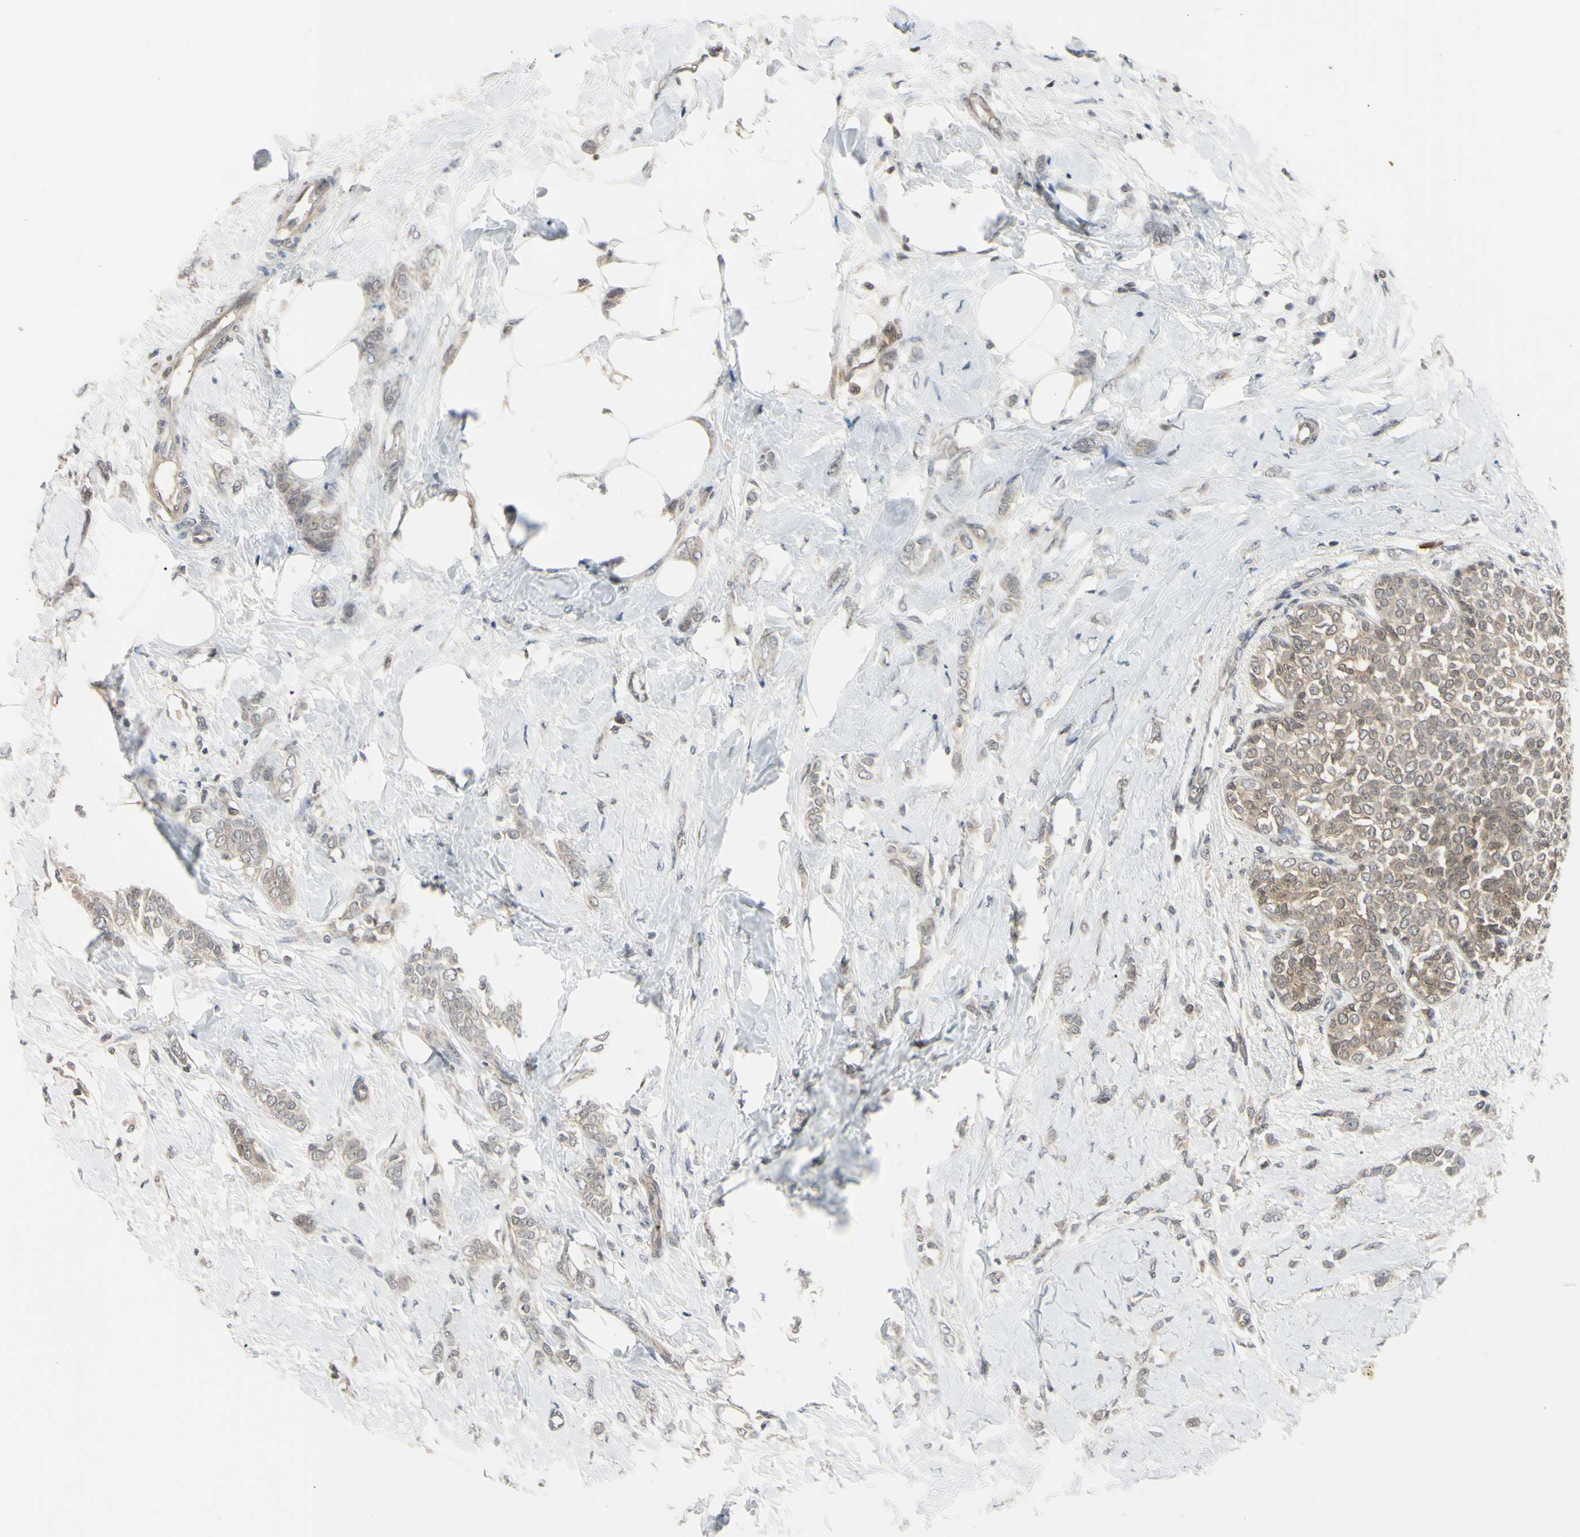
{"staining": {"intensity": "weak", "quantity": "25%-75%", "location": "cytoplasmic/membranous"}, "tissue": "breast cancer", "cell_type": "Tumor cells", "image_type": "cancer", "snomed": [{"axis": "morphology", "description": "Lobular carcinoma, in situ"}, {"axis": "morphology", "description": "Lobular carcinoma"}, {"axis": "topography", "description": "Breast"}], "caption": "This image displays lobular carcinoma in situ (breast) stained with IHC to label a protein in brown. The cytoplasmic/membranous of tumor cells show weak positivity for the protein. Nuclei are counter-stained blue.", "gene": "UBE2I", "patient": {"sex": "female", "age": 41}}